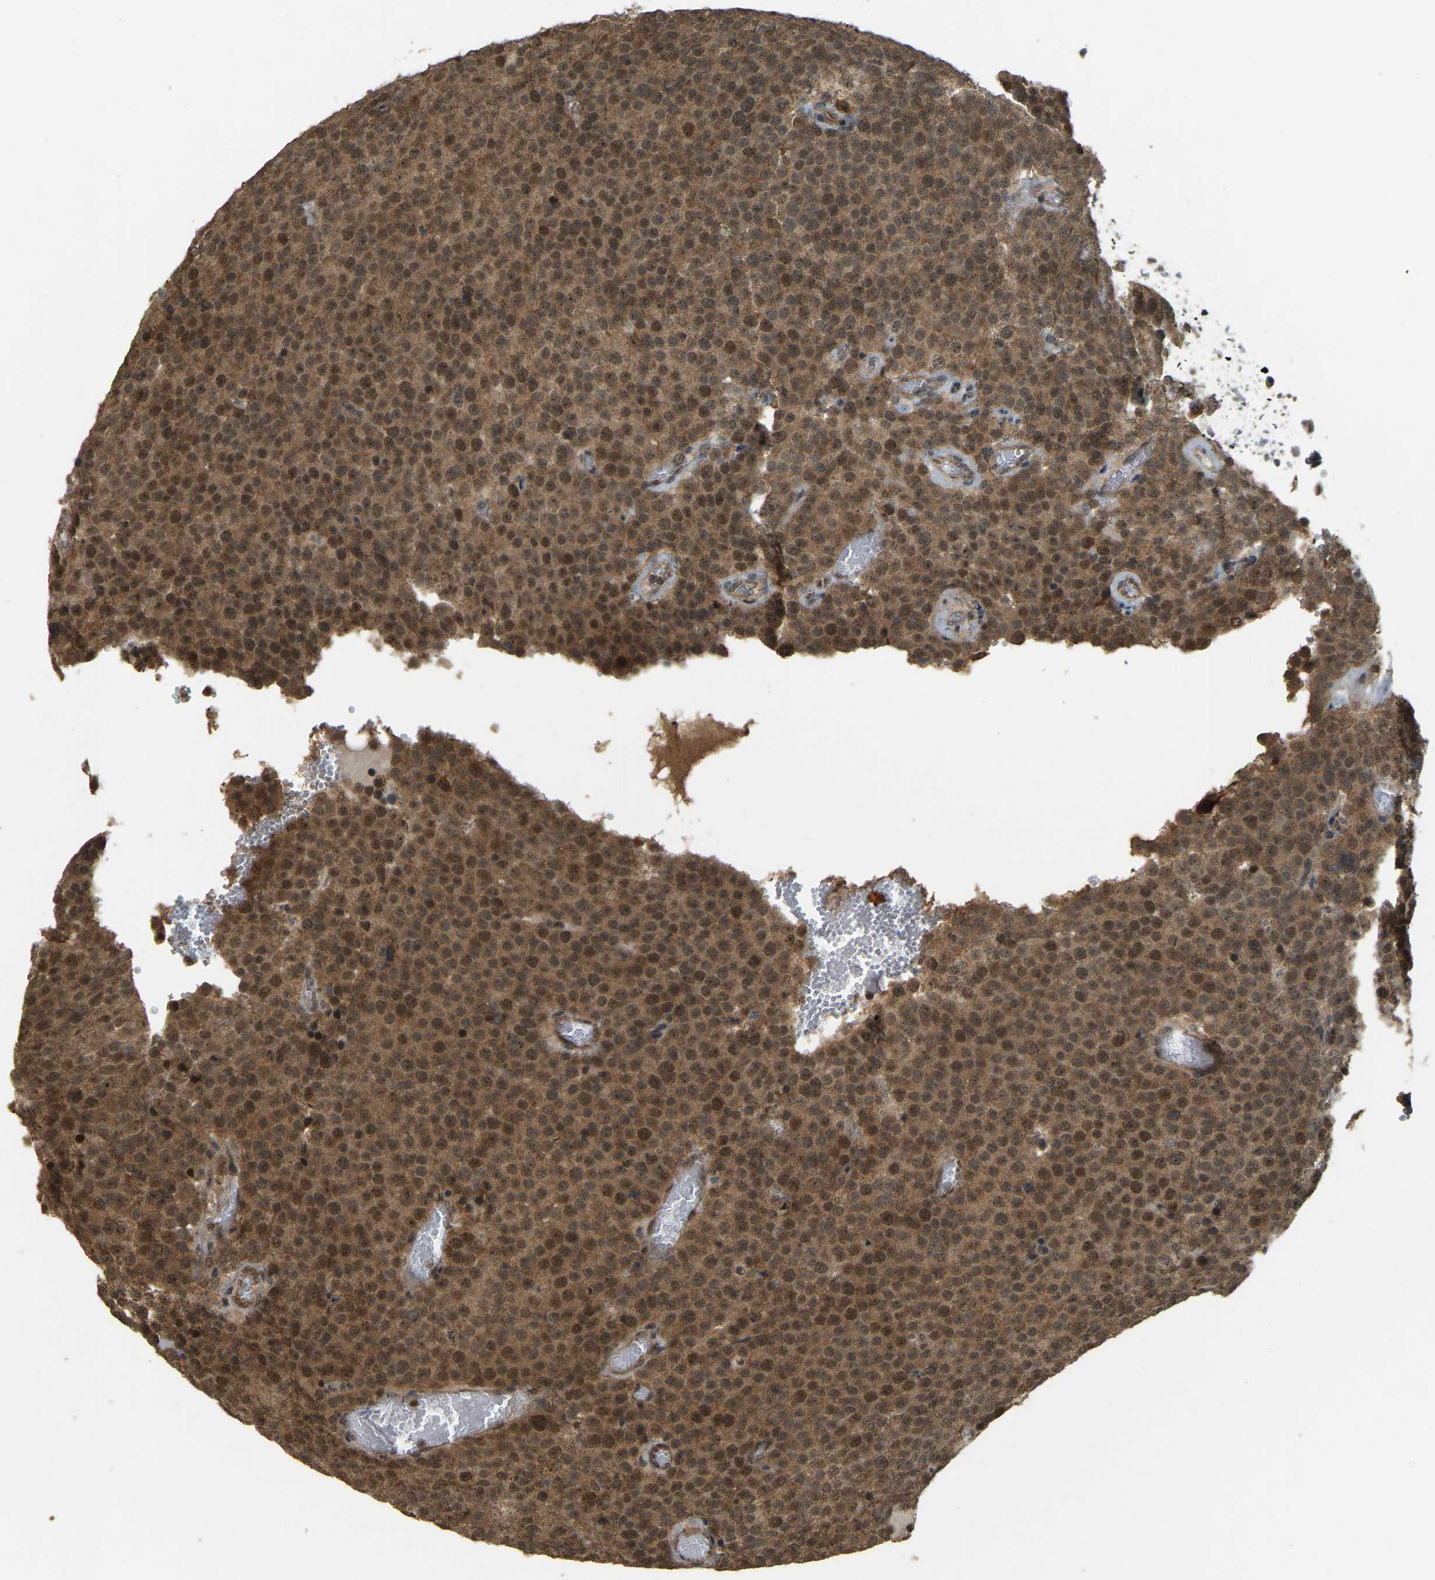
{"staining": {"intensity": "strong", "quantity": ">75%", "location": "cytoplasmic/membranous,nuclear"}, "tissue": "testis cancer", "cell_type": "Tumor cells", "image_type": "cancer", "snomed": [{"axis": "morphology", "description": "Normal tissue, NOS"}, {"axis": "morphology", "description": "Seminoma, NOS"}, {"axis": "topography", "description": "Testis"}], "caption": "Immunohistochemistry (IHC) staining of seminoma (testis), which reveals high levels of strong cytoplasmic/membranous and nuclear expression in about >75% of tumor cells indicating strong cytoplasmic/membranous and nuclear protein staining. The staining was performed using DAB (3,3'-diaminobenzidine) (brown) for protein detection and nuclei were counterstained in hematoxylin (blue).", "gene": "BRF2", "patient": {"sex": "male", "age": 71}}